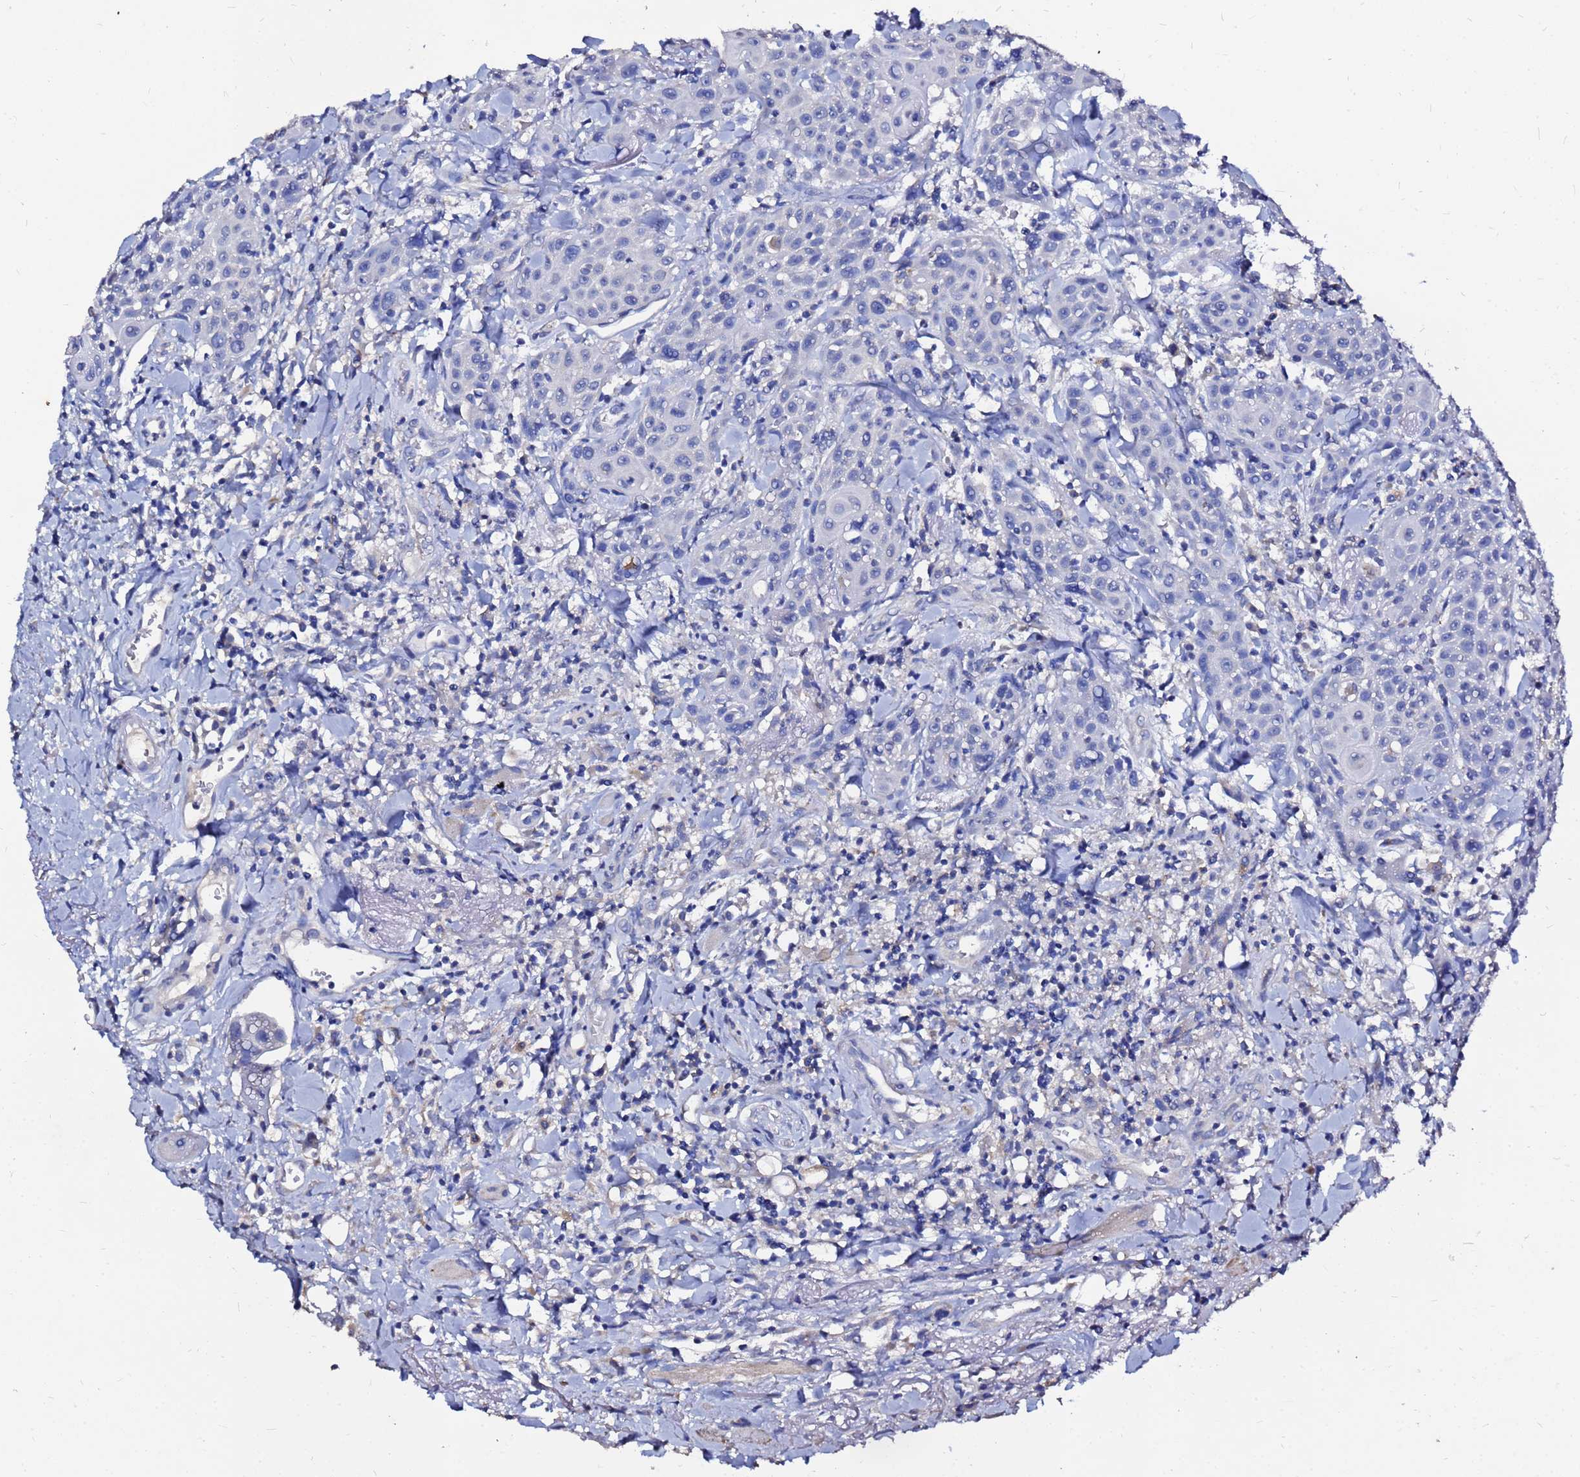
{"staining": {"intensity": "negative", "quantity": "none", "location": "none"}, "tissue": "head and neck cancer", "cell_type": "Tumor cells", "image_type": "cancer", "snomed": [{"axis": "morphology", "description": "Squamous cell carcinoma, NOS"}, {"axis": "topography", "description": "Oral tissue"}, {"axis": "topography", "description": "Head-Neck"}], "caption": "Image shows no protein expression in tumor cells of squamous cell carcinoma (head and neck) tissue.", "gene": "FAM183A", "patient": {"sex": "female", "age": 82}}